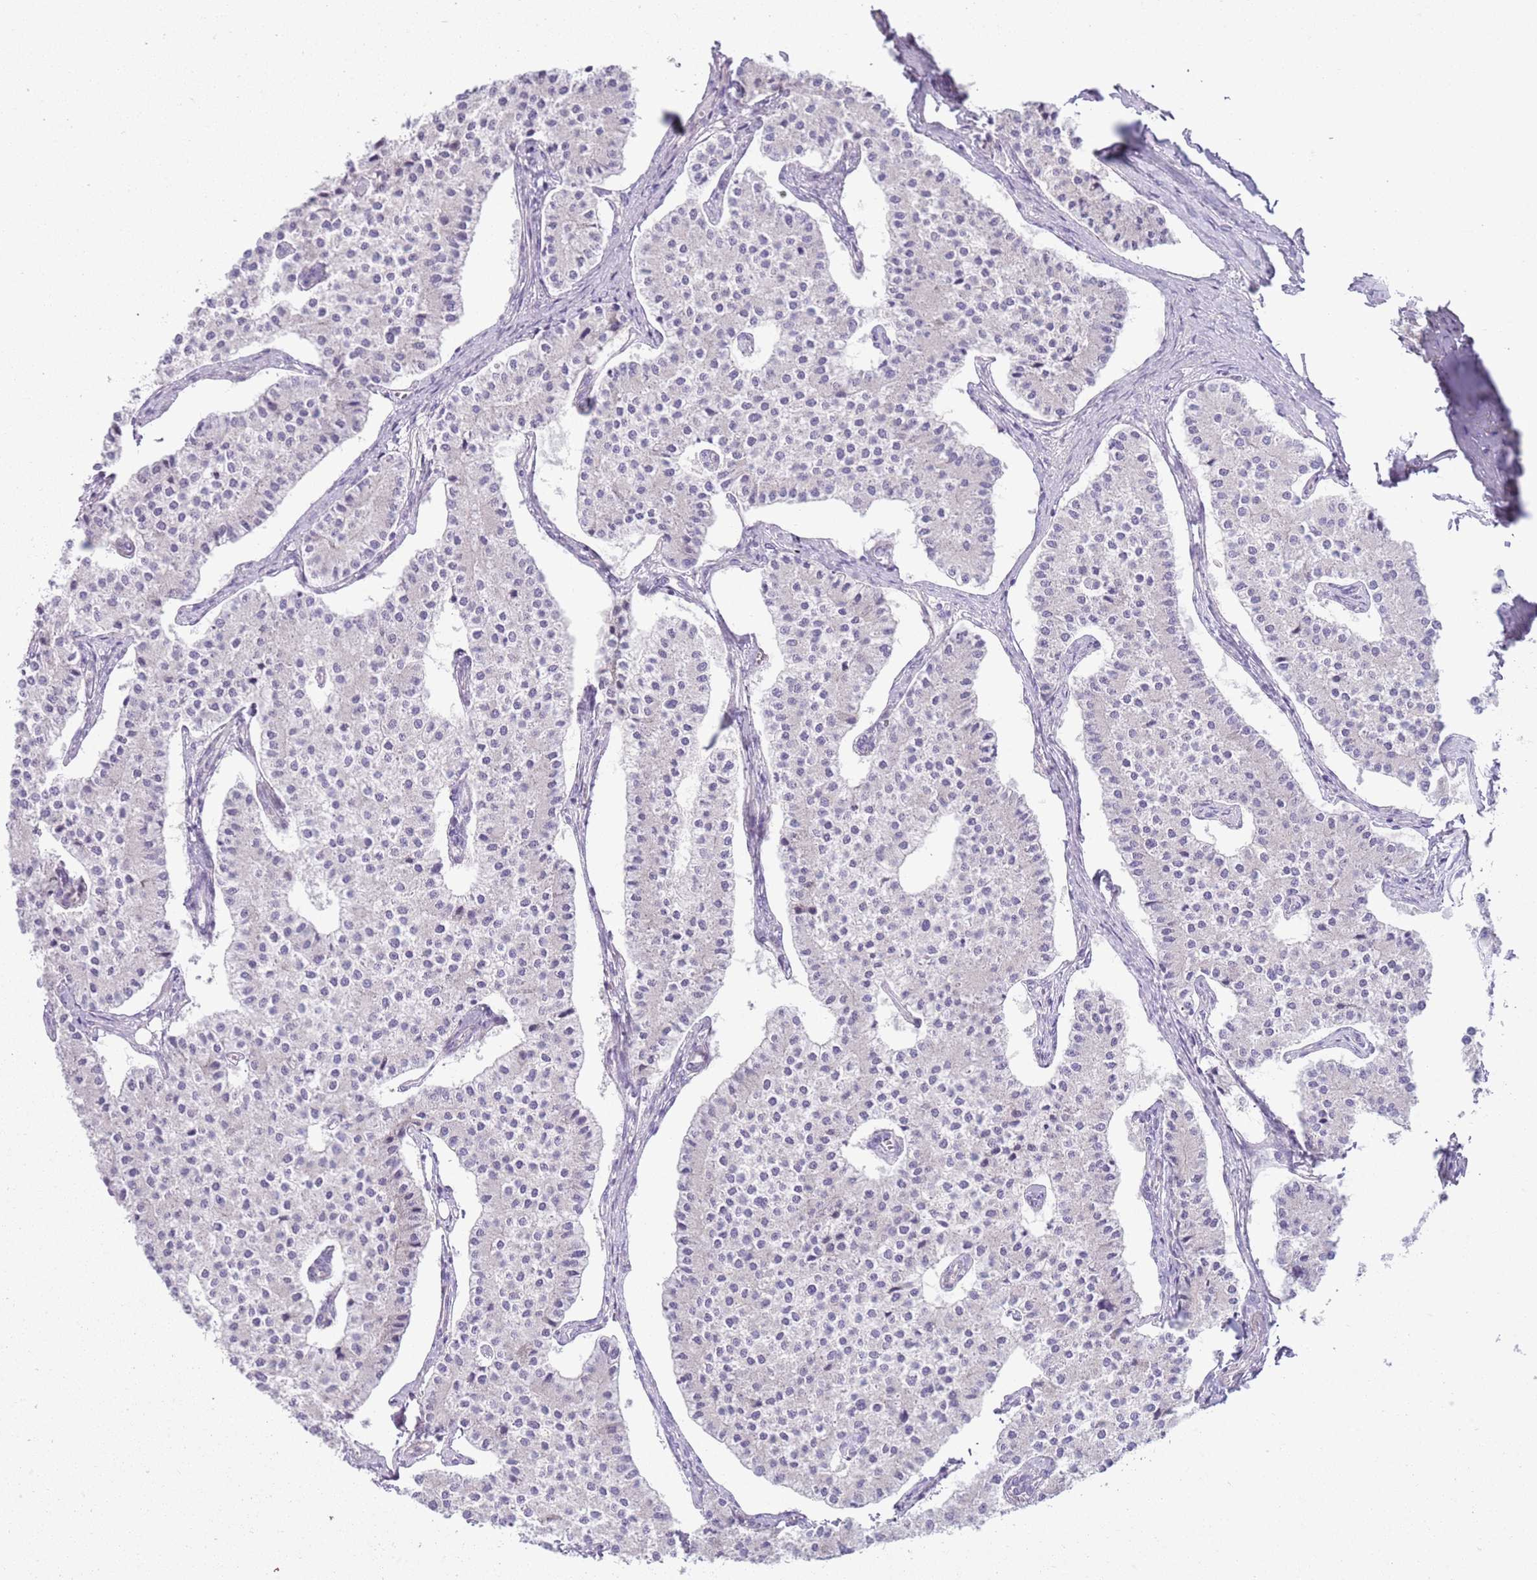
{"staining": {"intensity": "negative", "quantity": "none", "location": "none"}, "tissue": "carcinoid", "cell_type": "Tumor cells", "image_type": "cancer", "snomed": [{"axis": "morphology", "description": "Carcinoid, malignant, NOS"}, {"axis": "topography", "description": "Colon"}], "caption": "A high-resolution histopathology image shows IHC staining of carcinoid, which exhibits no significant staining in tumor cells.", "gene": "CFH", "patient": {"sex": "female", "age": 52}}